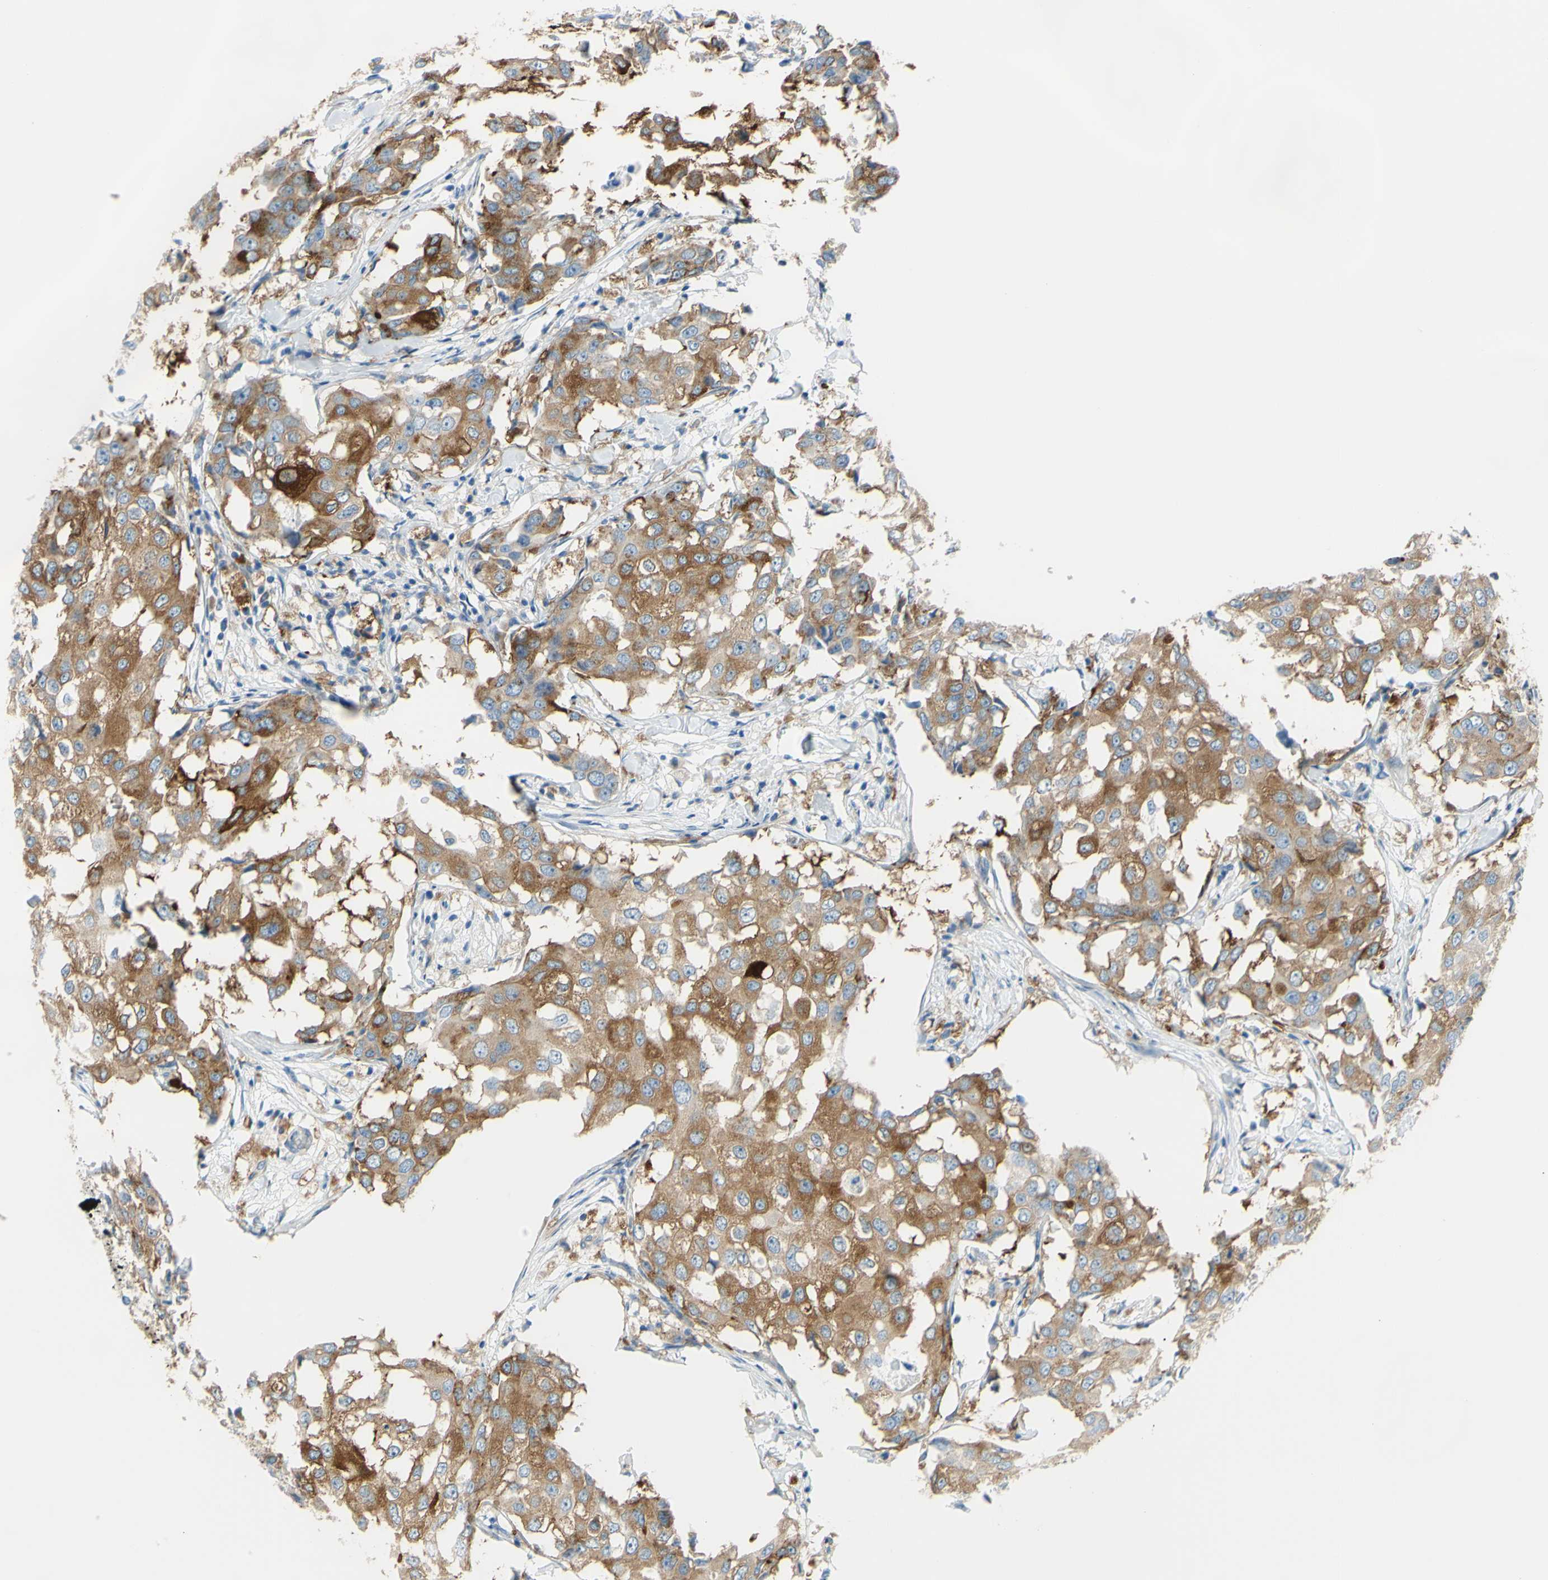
{"staining": {"intensity": "moderate", "quantity": ">75%", "location": "cytoplasmic/membranous"}, "tissue": "breast cancer", "cell_type": "Tumor cells", "image_type": "cancer", "snomed": [{"axis": "morphology", "description": "Duct carcinoma"}, {"axis": "topography", "description": "Breast"}], "caption": "Approximately >75% of tumor cells in breast cancer (infiltrating ductal carcinoma) display moderate cytoplasmic/membranous protein positivity as visualized by brown immunohistochemical staining.", "gene": "FRMD4B", "patient": {"sex": "female", "age": 27}}